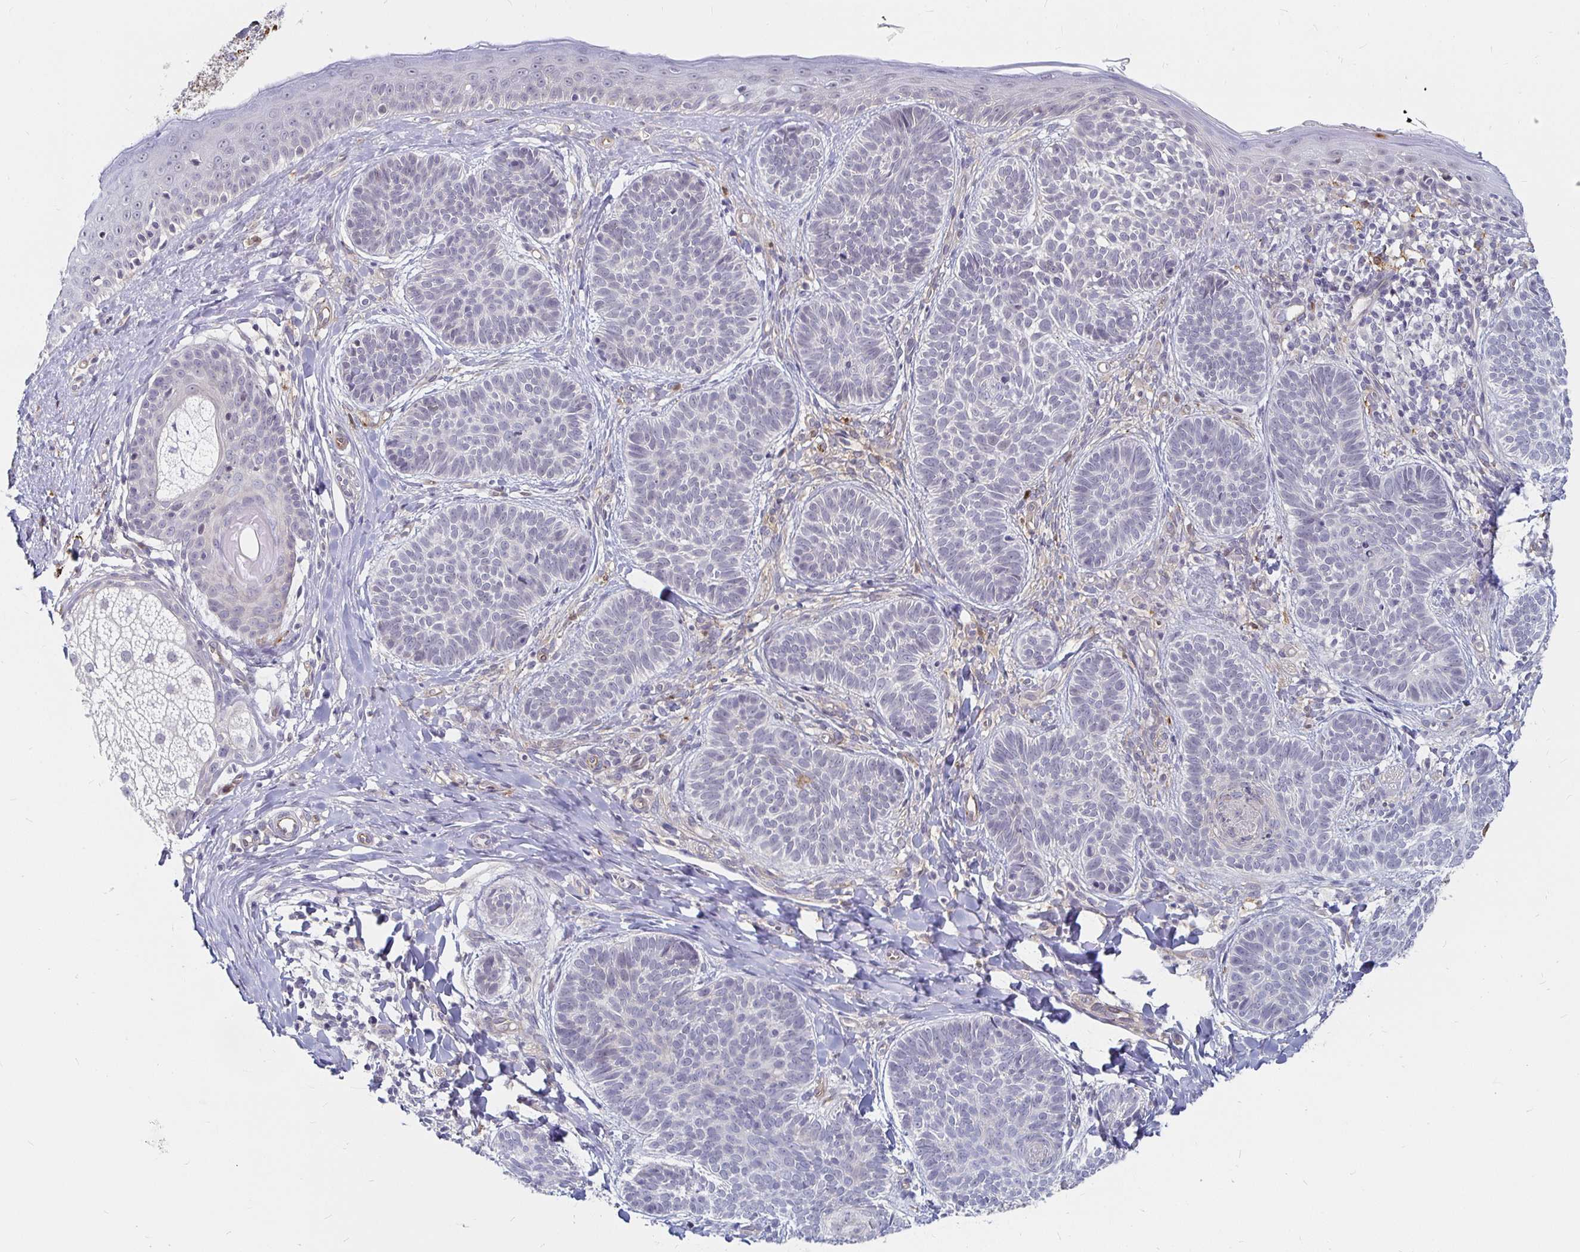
{"staining": {"intensity": "negative", "quantity": "none", "location": "none"}, "tissue": "skin cancer", "cell_type": "Tumor cells", "image_type": "cancer", "snomed": [{"axis": "morphology", "description": "Basal cell carcinoma"}, {"axis": "topography", "description": "Skin"}], "caption": "IHC photomicrograph of human skin basal cell carcinoma stained for a protein (brown), which demonstrates no expression in tumor cells.", "gene": "CCDC85A", "patient": {"sex": "male", "age": 54}}